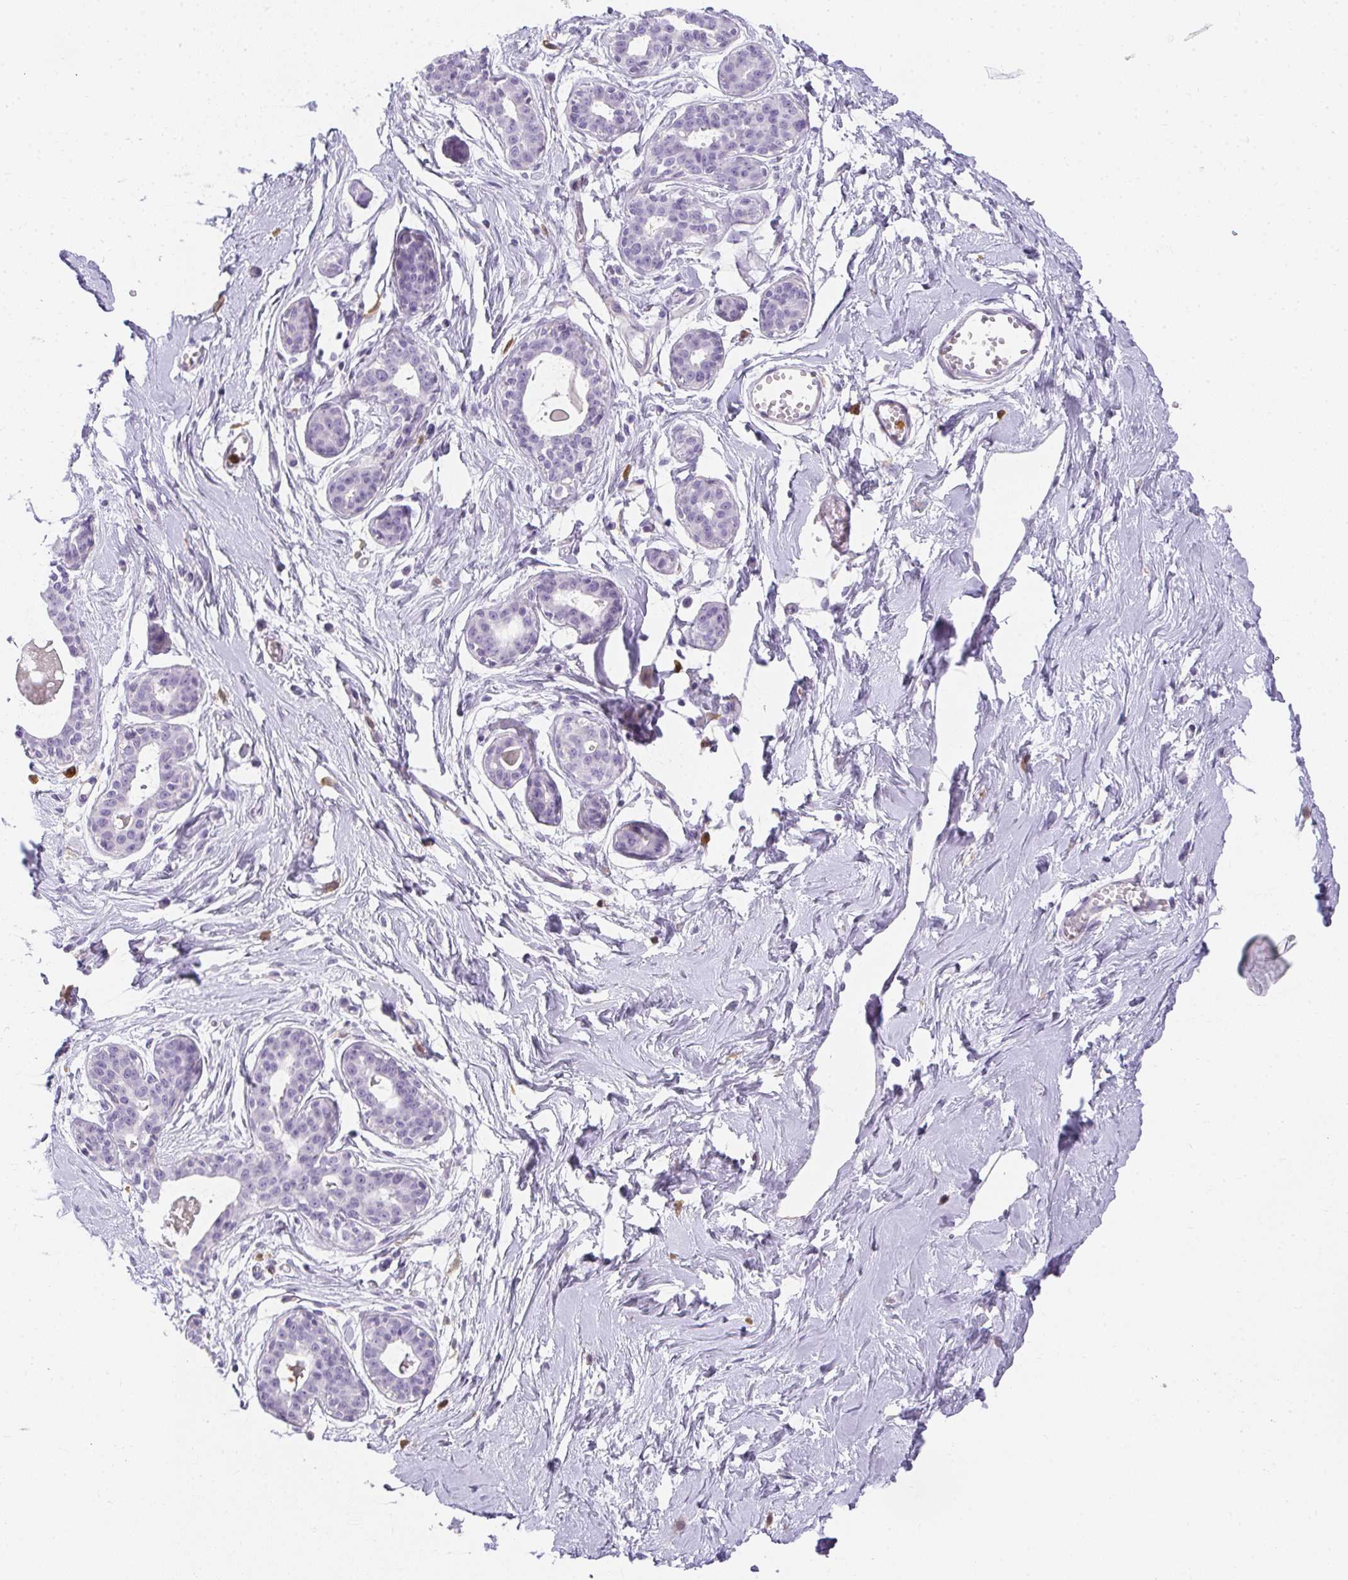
{"staining": {"intensity": "negative", "quantity": "none", "location": "none"}, "tissue": "breast", "cell_type": "Adipocytes", "image_type": "normal", "snomed": [{"axis": "morphology", "description": "Normal tissue, NOS"}, {"axis": "topography", "description": "Breast"}], "caption": "Adipocytes show no significant protein expression in normal breast. (DAB immunohistochemistry (IHC) with hematoxylin counter stain).", "gene": "HK3", "patient": {"sex": "female", "age": 45}}